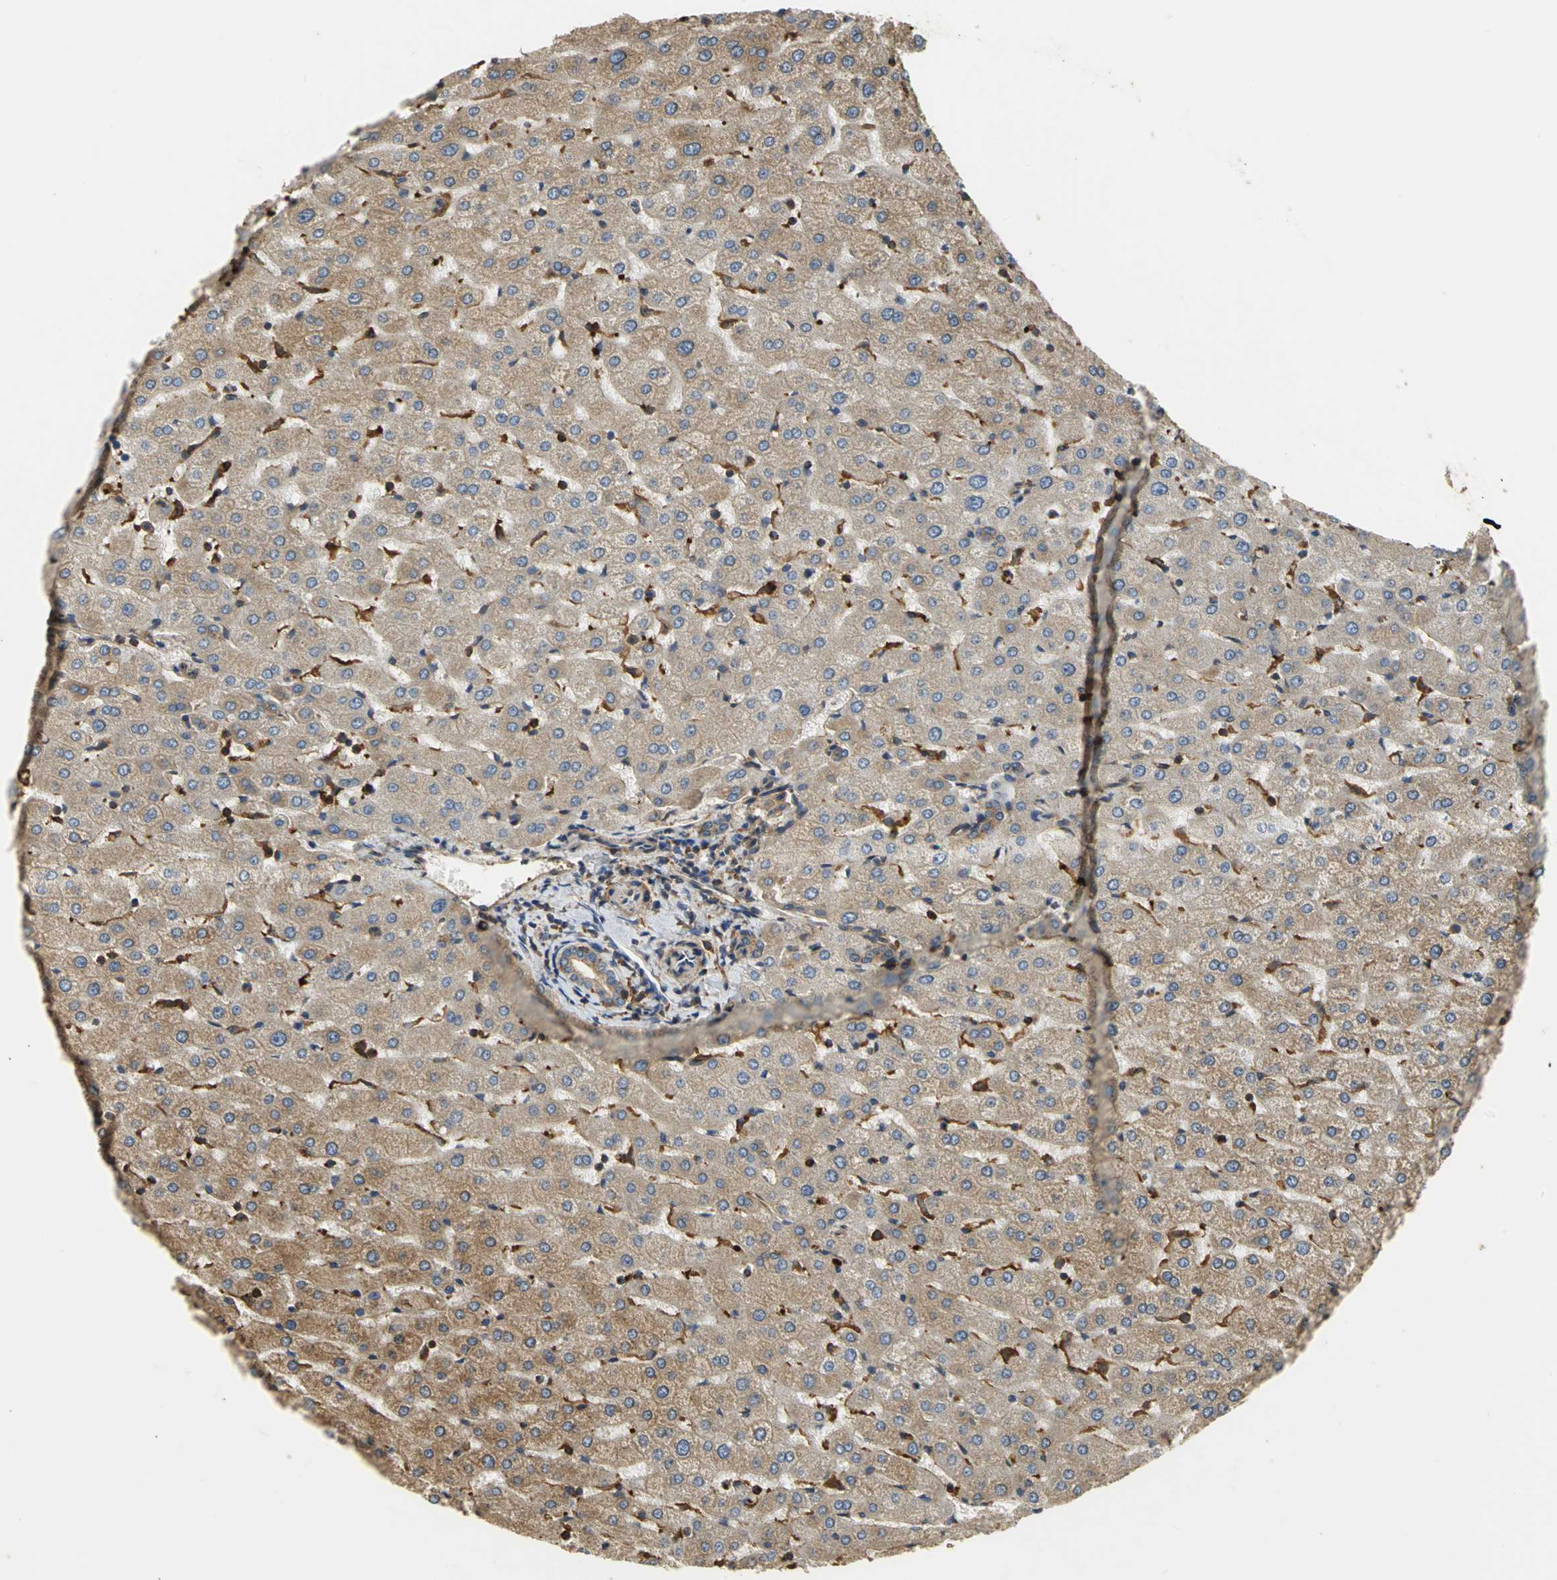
{"staining": {"intensity": "moderate", "quantity": ">75%", "location": "cytoplasmic/membranous"}, "tissue": "liver", "cell_type": "Cholangiocytes", "image_type": "normal", "snomed": [{"axis": "morphology", "description": "Normal tissue, NOS"}, {"axis": "morphology", "description": "Fibrosis, NOS"}, {"axis": "topography", "description": "Liver"}], "caption": "Moderate cytoplasmic/membranous protein positivity is present in approximately >75% of cholangiocytes in liver.", "gene": "TLN1", "patient": {"sex": "female", "age": 29}}